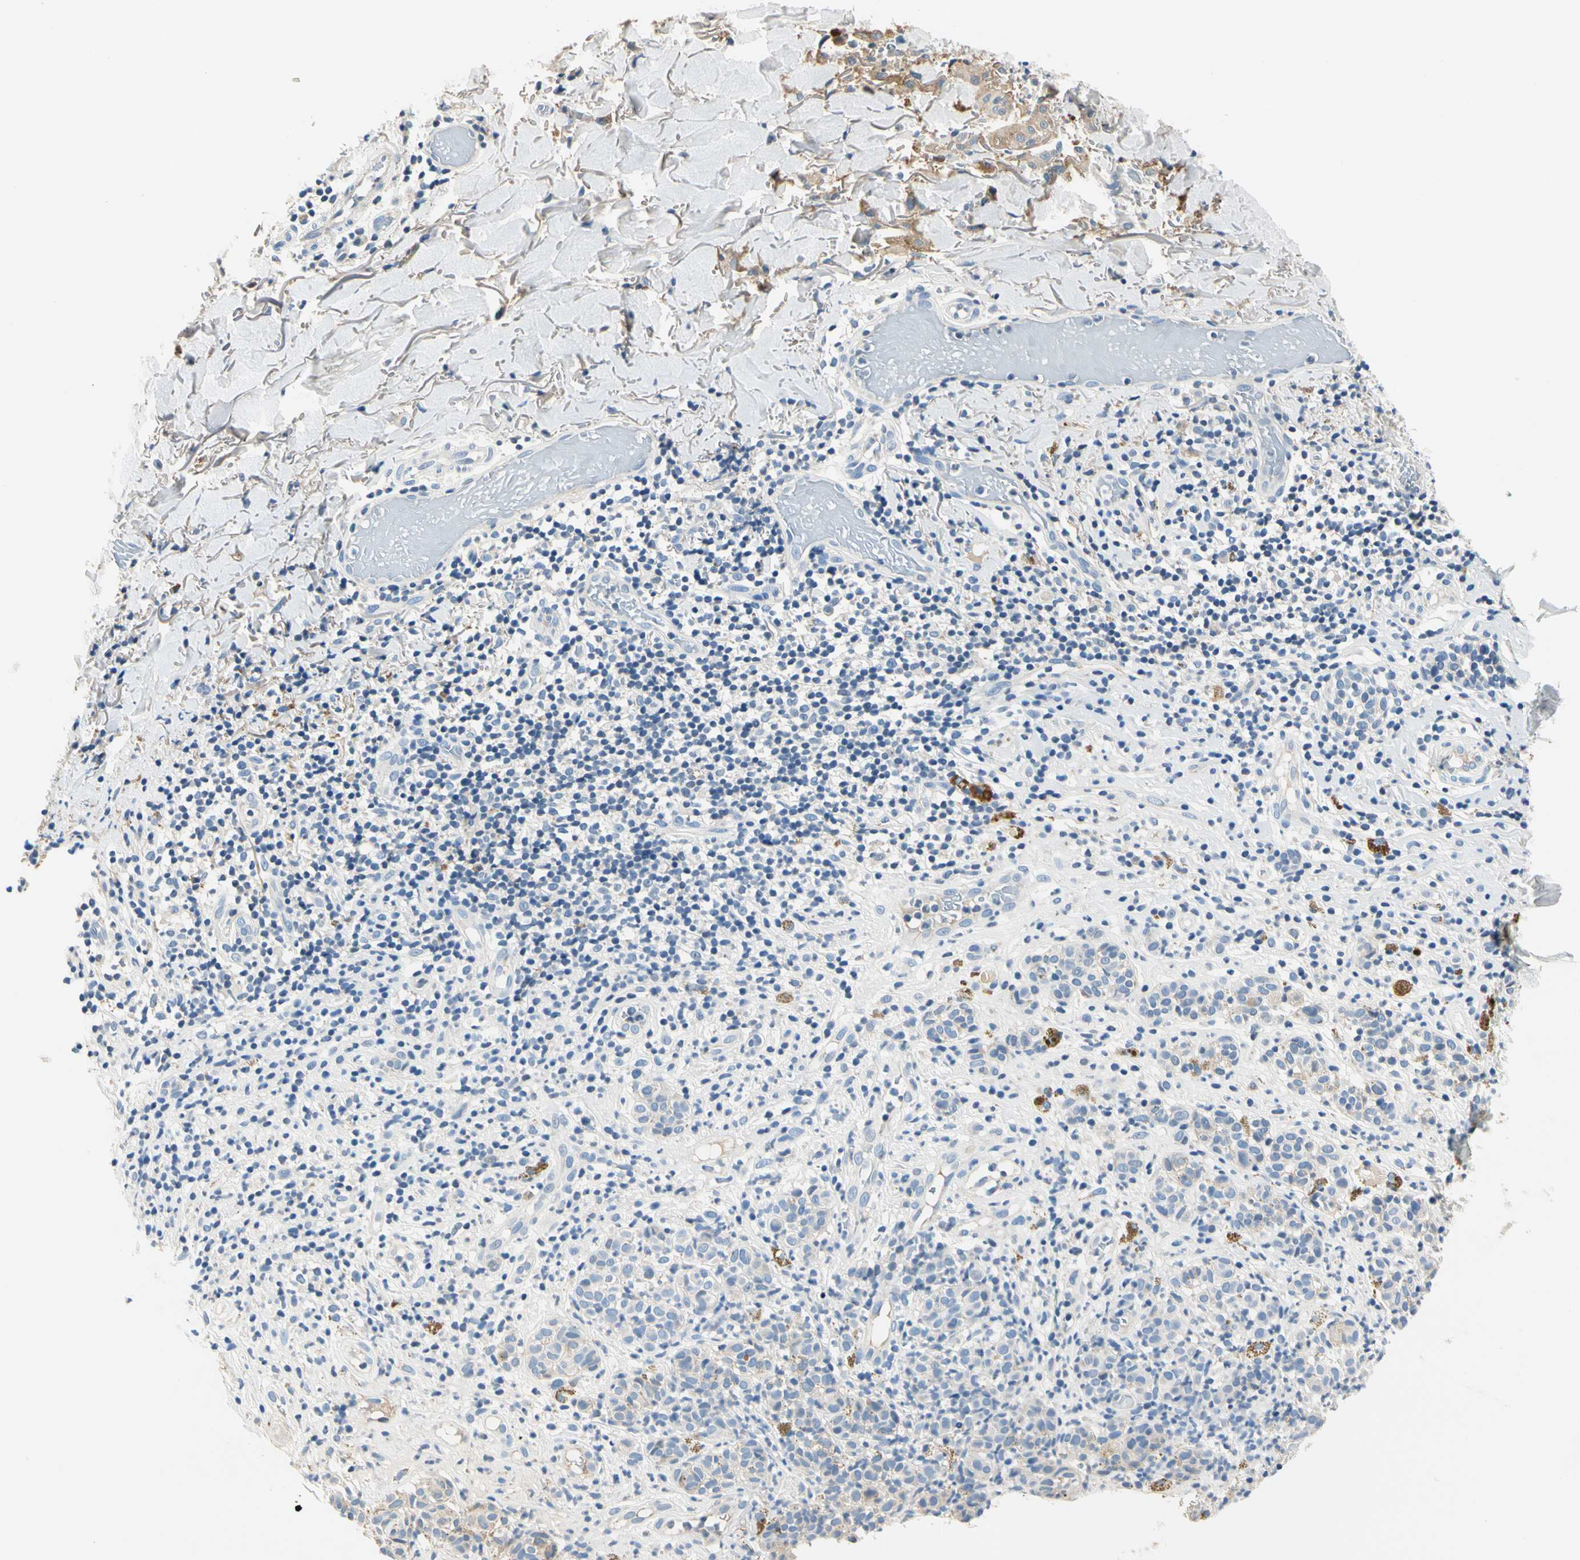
{"staining": {"intensity": "weak", "quantity": "25%-75%", "location": "cytoplasmic/membranous"}, "tissue": "melanoma", "cell_type": "Tumor cells", "image_type": "cancer", "snomed": [{"axis": "morphology", "description": "Malignant melanoma, NOS"}, {"axis": "topography", "description": "Skin"}], "caption": "An image of human melanoma stained for a protein shows weak cytoplasmic/membranous brown staining in tumor cells.", "gene": "TGFBR3", "patient": {"sex": "male", "age": 64}}